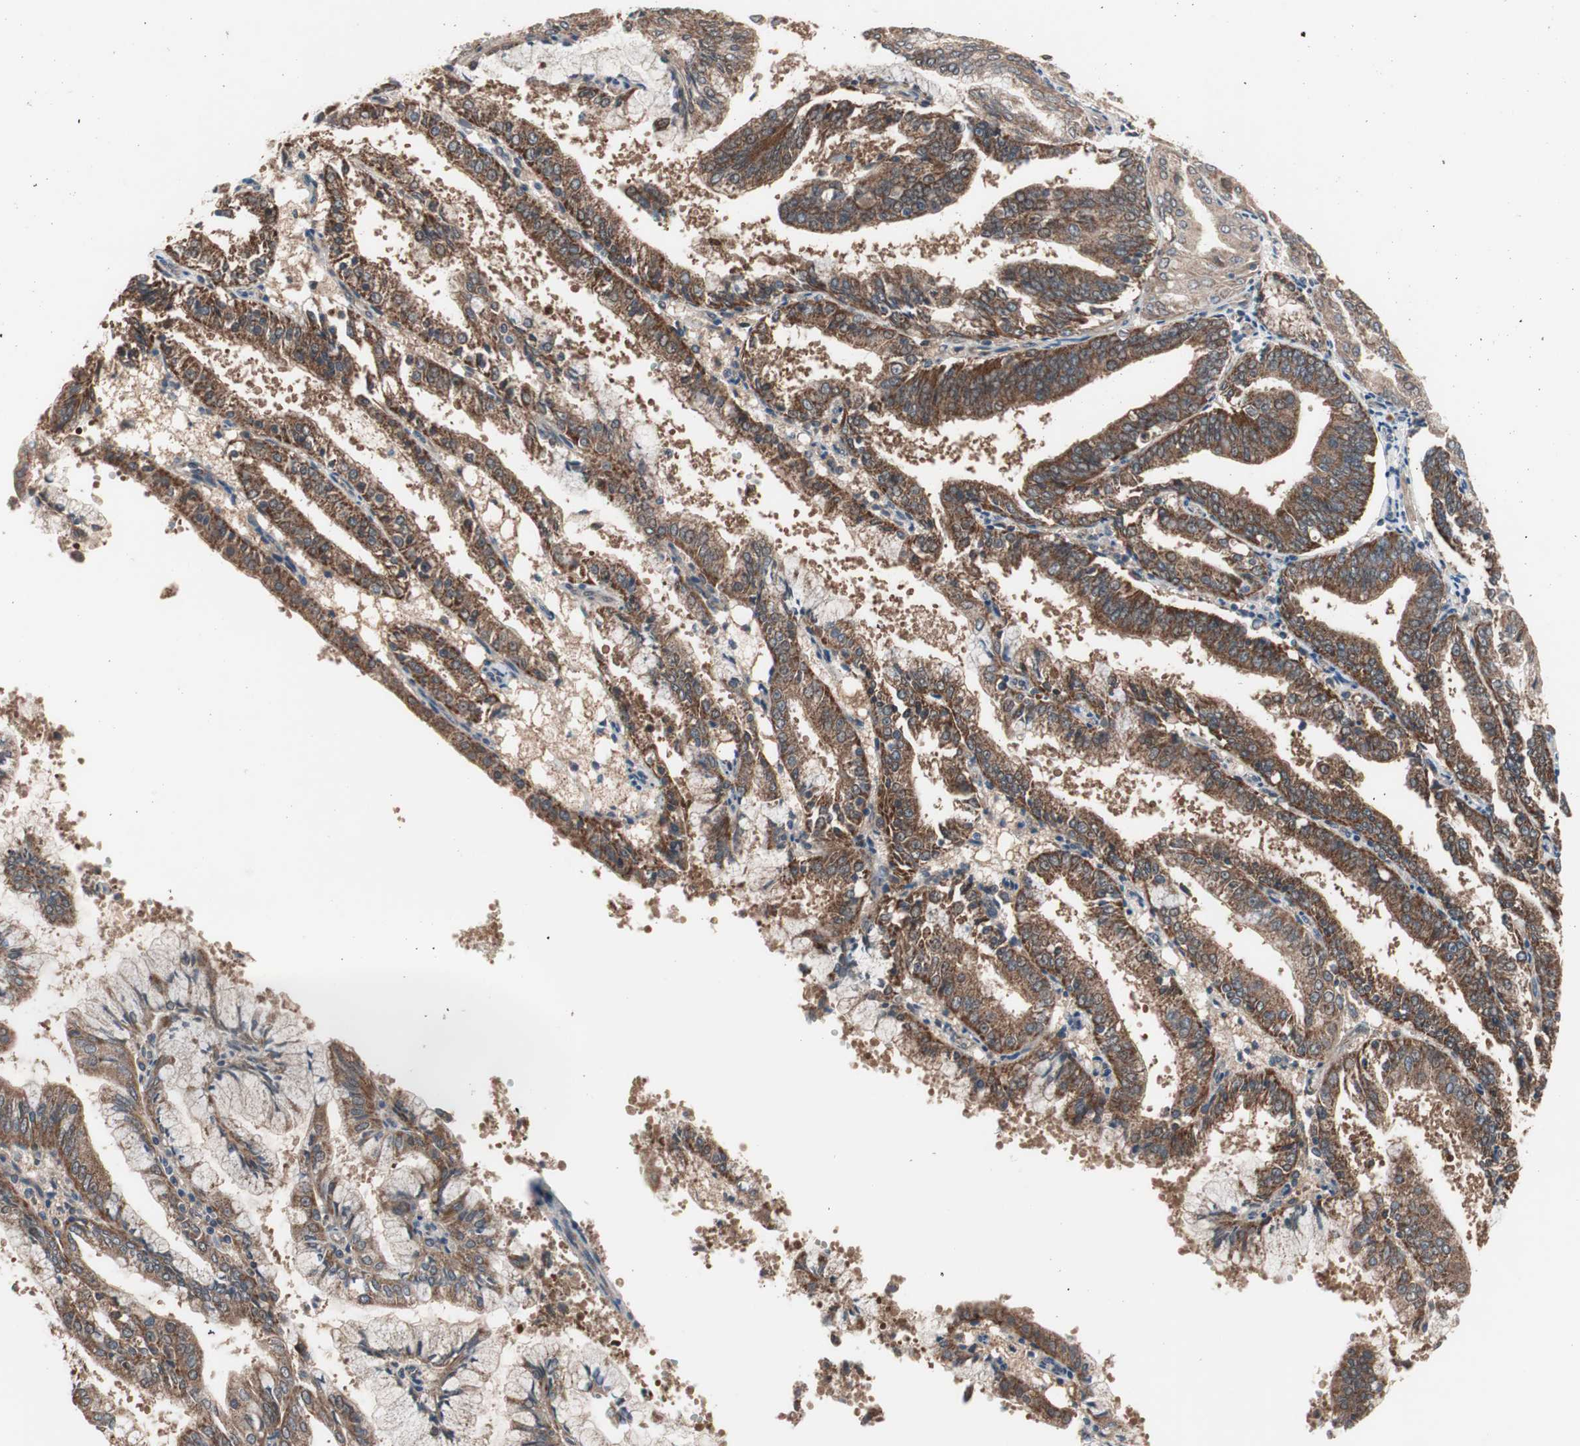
{"staining": {"intensity": "strong", "quantity": ">75%", "location": "cytoplasmic/membranous"}, "tissue": "endometrial cancer", "cell_type": "Tumor cells", "image_type": "cancer", "snomed": [{"axis": "morphology", "description": "Adenocarcinoma, NOS"}, {"axis": "topography", "description": "Endometrium"}], "caption": "DAB immunohistochemical staining of human endometrial adenocarcinoma exhibits strong cytoplasmic/membranous protein expression in approximately >75% of tumor cells. The protein of interest is shown in brown color, while the nuclei are stained blue.", "gene": "HMBS", "patient": {"sex": "female", "age": 63}}